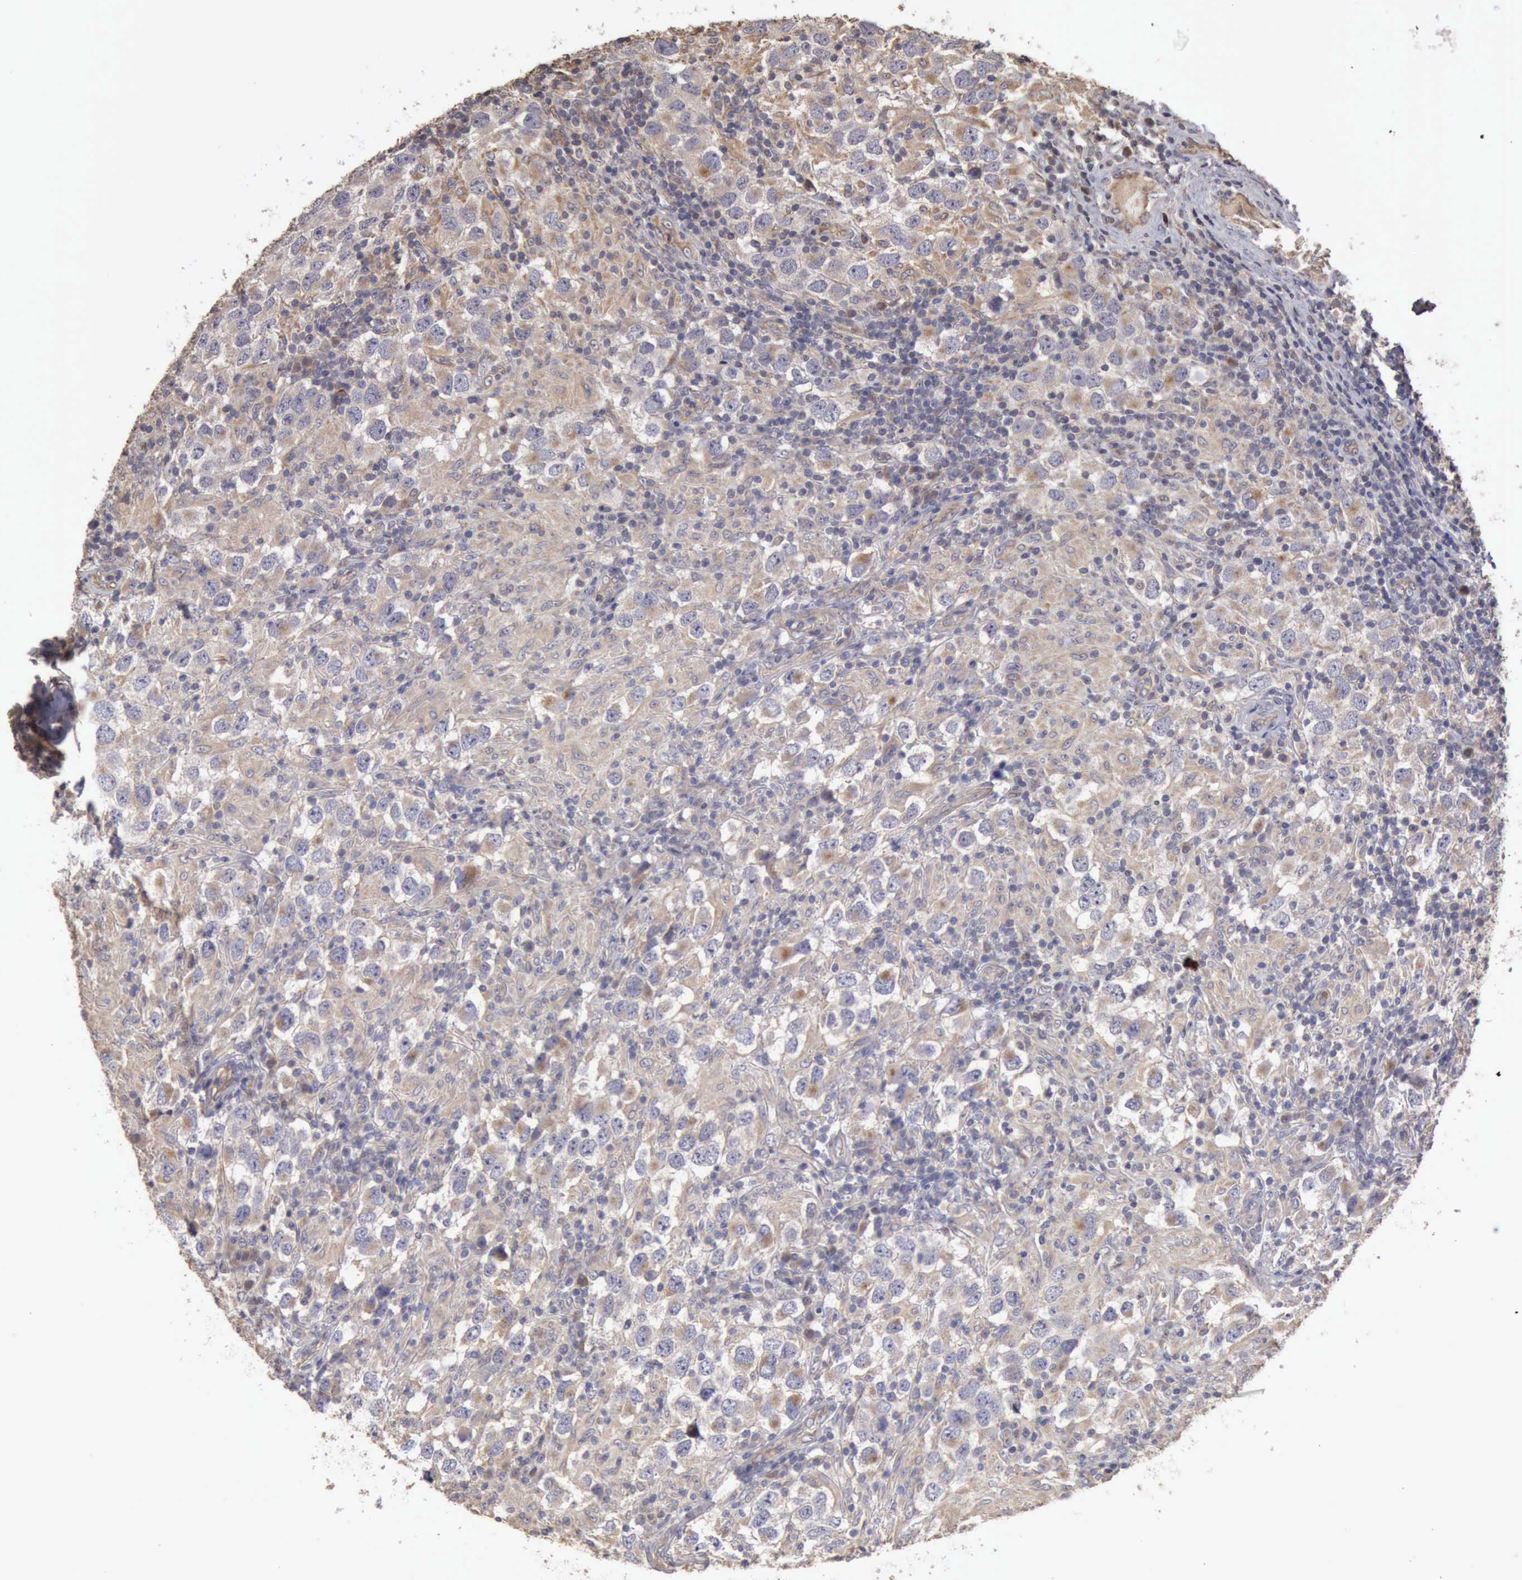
{"staining": {"intensity": "negative", "quantity": "none", "location": "none"}, "tissue": "testis cancer", "cell_type": "Tumor cells", "image_type": "cancer", "snomed": [{"axis": "morphology", "description": "Carcinoma, Embryonal, NOS"}, {"axis": "topography", "description": "Testis"}], "caption": "A micrograph of embryonal carcinoma (testis) stained for a protein shows no brown staining in tumor cells.", "gene": "BMX", "patient": {"sex": "male", "age": 21}}